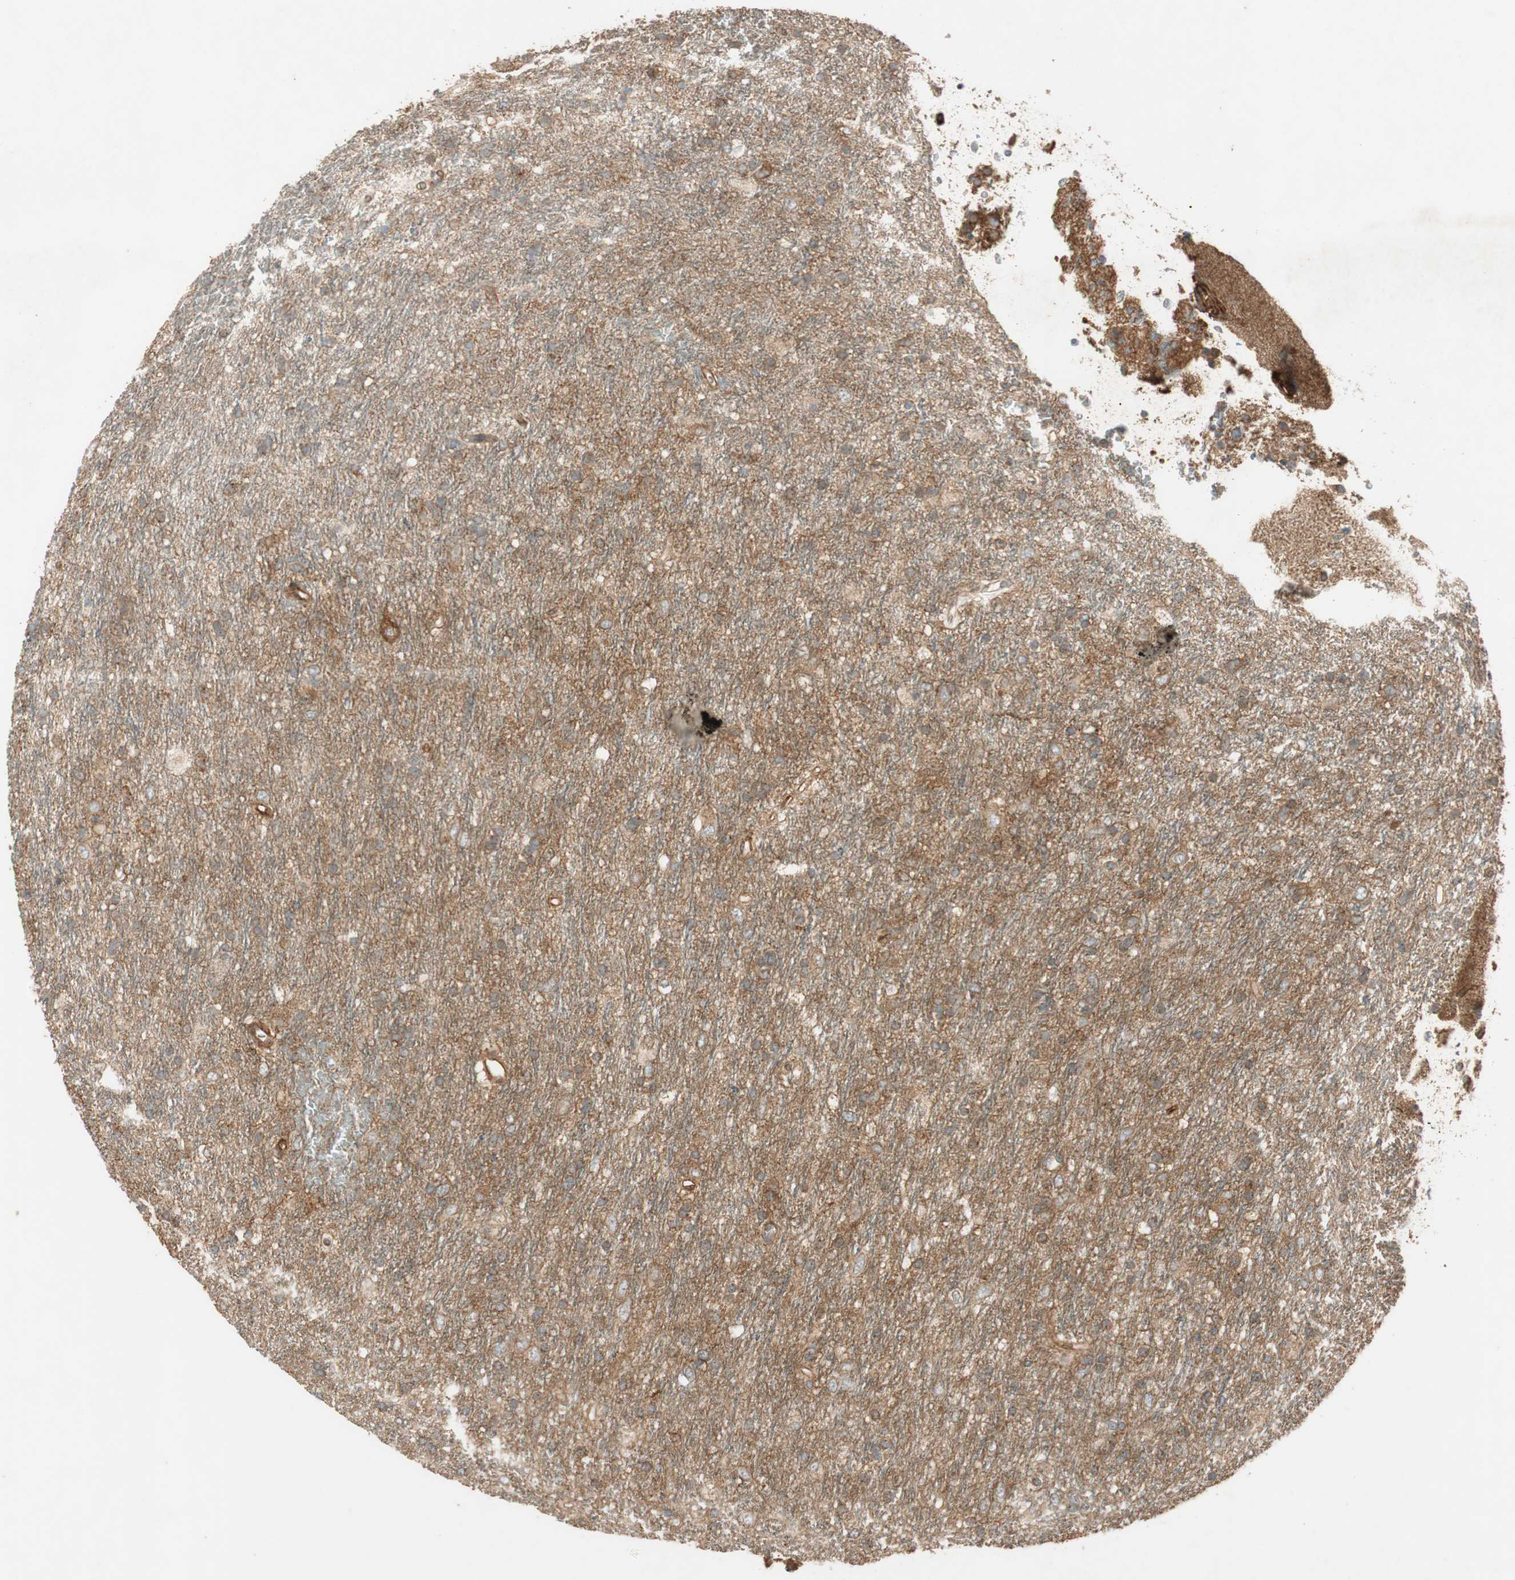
{"staining": {"intensity": "moderate", "quantity": ">75%", "location": "cytoplasmic/membranous"}, "tissue": "glioma", "cell_type": "Tumor cells", "image_type": "cancer", "snomed": [{"axis": "morphology", "description": "Glioma, malignant, Low grade"}, {"axis": "topography", "description": "Brain"}], "caption": "Malignant glioma (low-grade) stained with DAB (3,3'-diaminobenzidine) immunohistochemistry (IHC) exhibits medium levels of moderate cytoplasmic/membranous expression in approximately >75% of tumor cells. The staining was performed using DAB (3,3'-diaminobenzidine), with brown indicating positive protein expression. Nuclei are stained blue with hematoxylin.", "gene": "BTN3A3", "patient": {"sex": "male", "age": 77}}